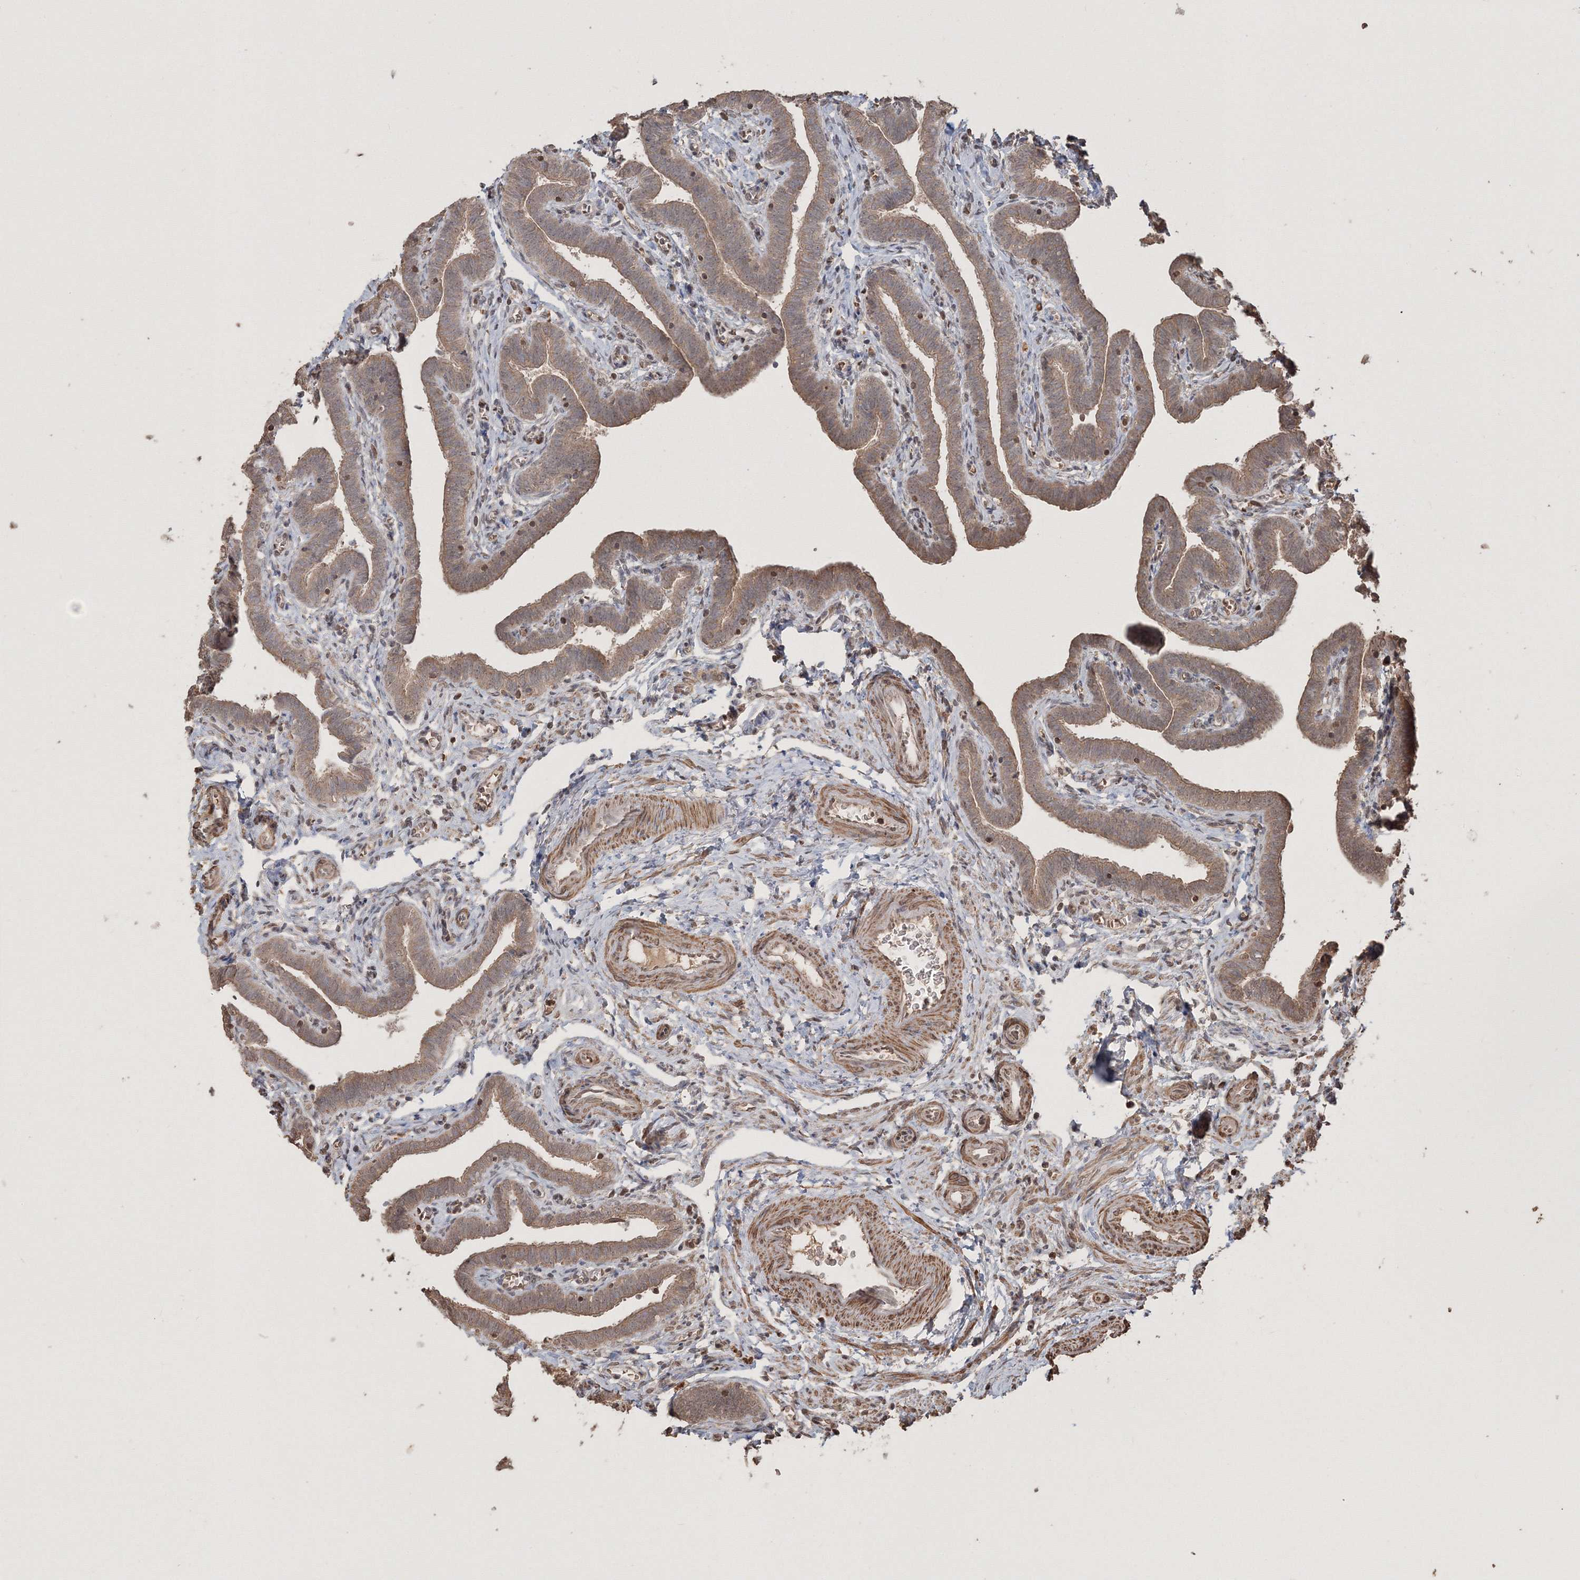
{"staining": {"intensity": "moderate", "quantity": "25%-75%", "location": "cytoplasmic/membranous"}, "tissue": "fallopian tube", "cell_type": "Glandular cells", "image_type": "normal", "snomed": [{"axis": "morphology", "description": "Normal tissue, NOS"}, {"axis": "topography", "description": "Fallopian tube"}], "caption": "A medium amount of moderate cytoplasmic/membranous staining is present in about 25%-75% of glandular cells in normal fallopian tube.", "gene": "CCDC122", "patient": {"sex": "female", "age": 36}}